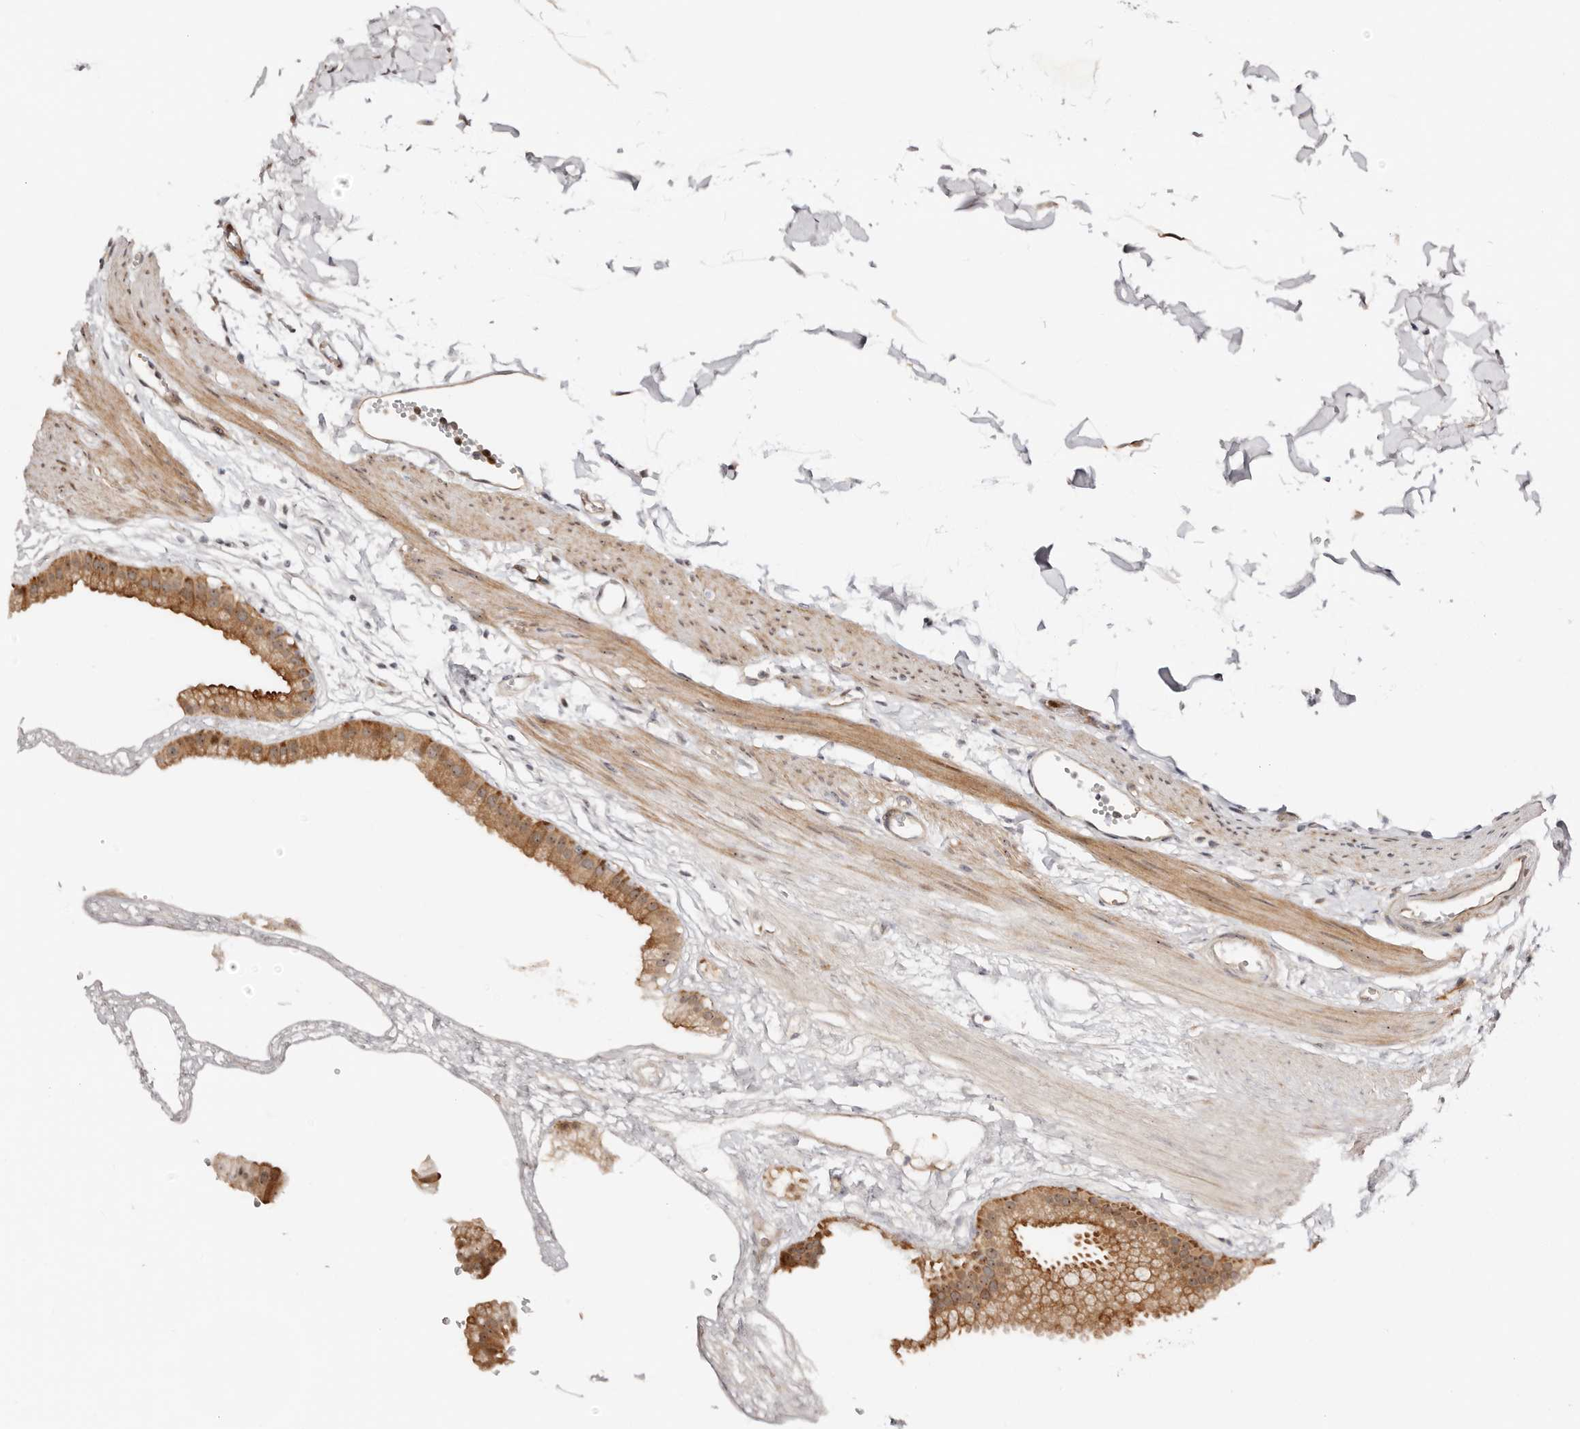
{"staining": {"intensity": "strong", "quantity": ">75%", "location": "cytoplasmic/membranous"}, "tissue": "gallbladder", "cell_type": "Glandular cells", "image_type": "normal", "snomed": [{"axis": "morphology", "description": "Normal tissue, NOS"}, {"axis": "topography", "description": "Gallbladder"}], "caption": "Strong cytoplasmic/membranous protein positivity is identified in about >75% of glandular cells in gallbladder. The staining was performed using DAB (3,3'-diaminobenzidine) to visualize the protein expression in brown, while the nuclei were stained in blue with hematoxylin (Magnification: 20x).", "gene": "ODF2L", "patient": {"sex": "female", "age": 64}}